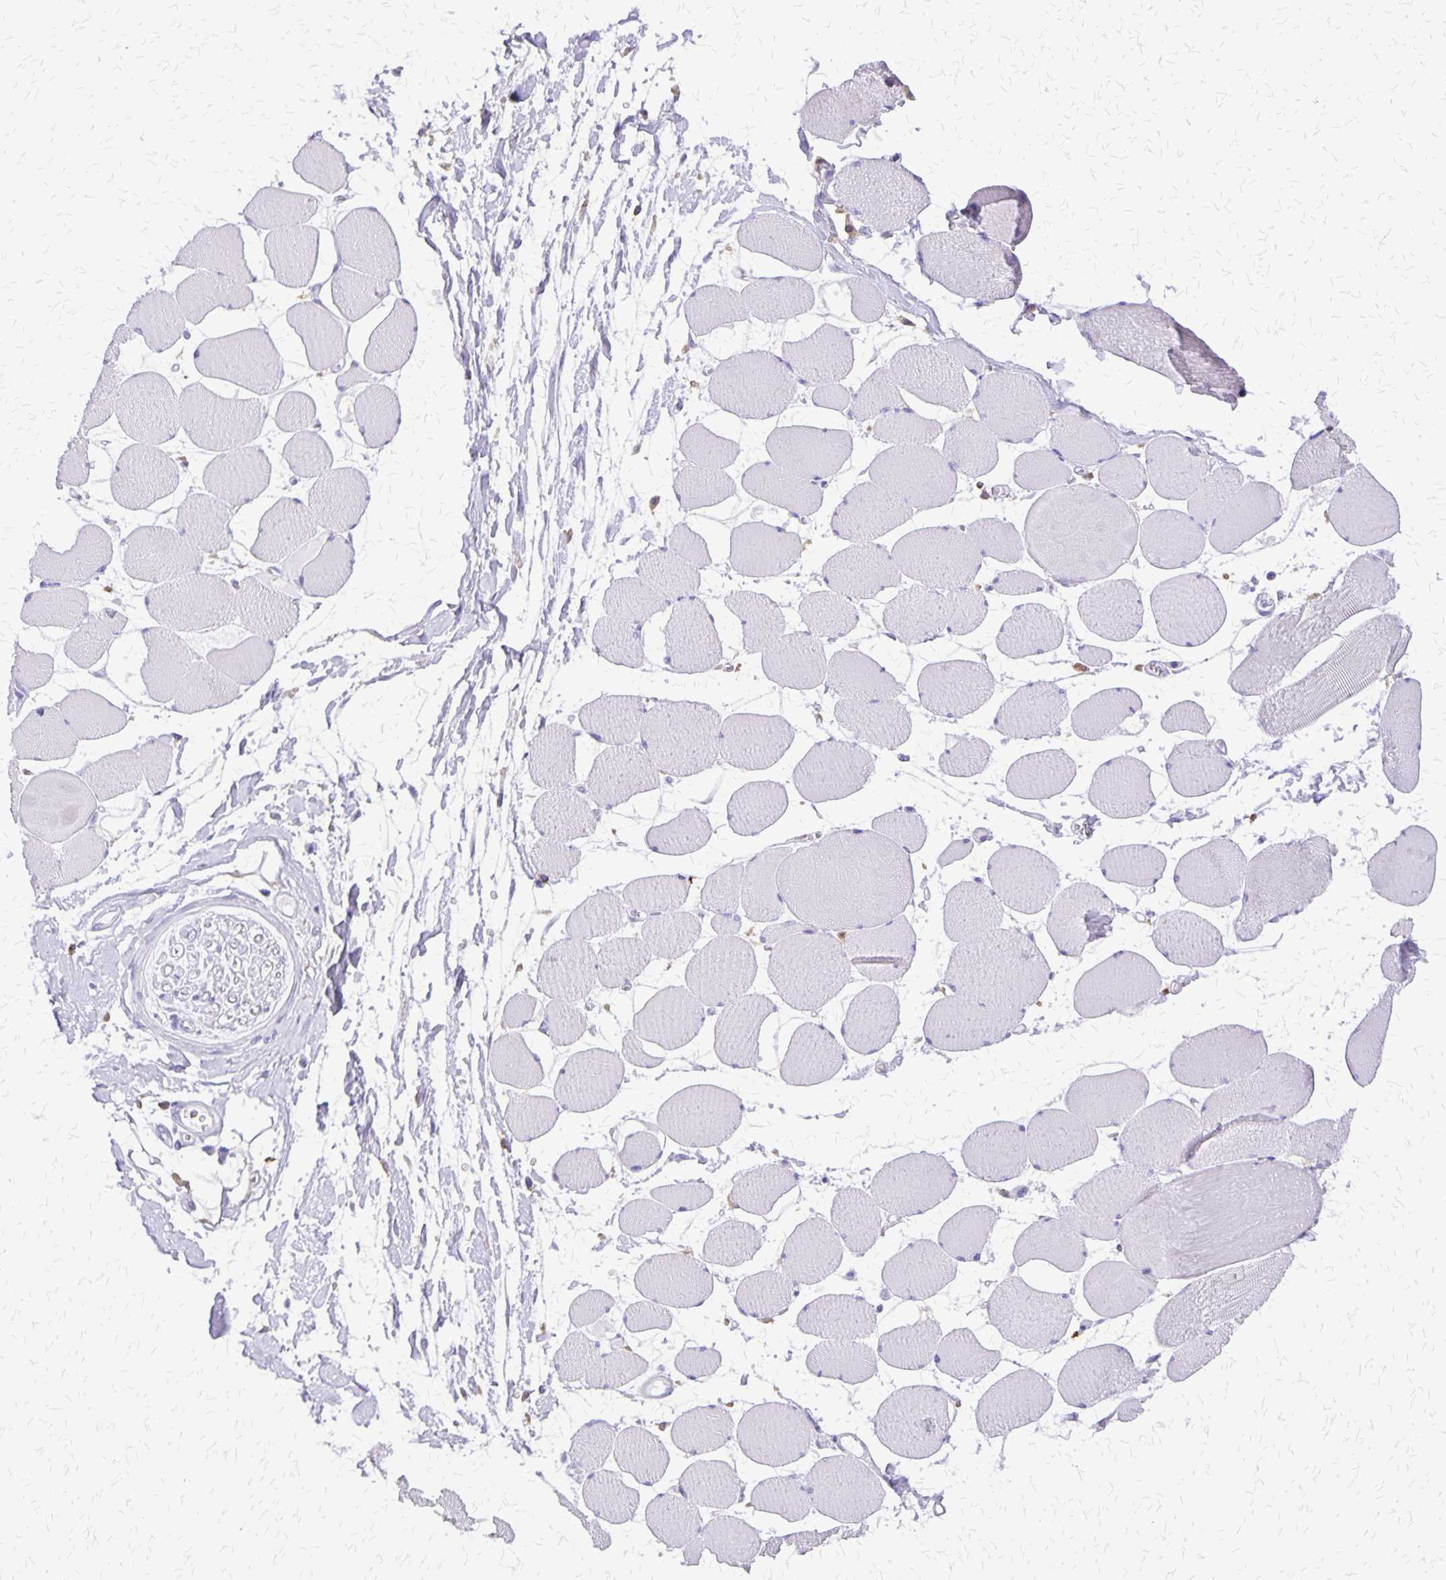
{"staining": {"intensity": "negative", "quantity": "none", "location": "none"}, "tissue": "skeletal muscle", "cell_type": "Myocytes", "image_type": "normal", "snomed": [{"axis": "morphology", "description": "Normal tissue, NOS"}, {"axis": "topography", "description": "Skeletal muscle"}], "caption": "Photomicrograph shows no significant protein positivity in myocytes of benign skeletal muscle. (DAB (3,3'-diaminobenzidine) immunohistochemistry (IHC), high magnification).", "gene": "SLC13A2", "patient": {"sex": "female", "age": 75}}